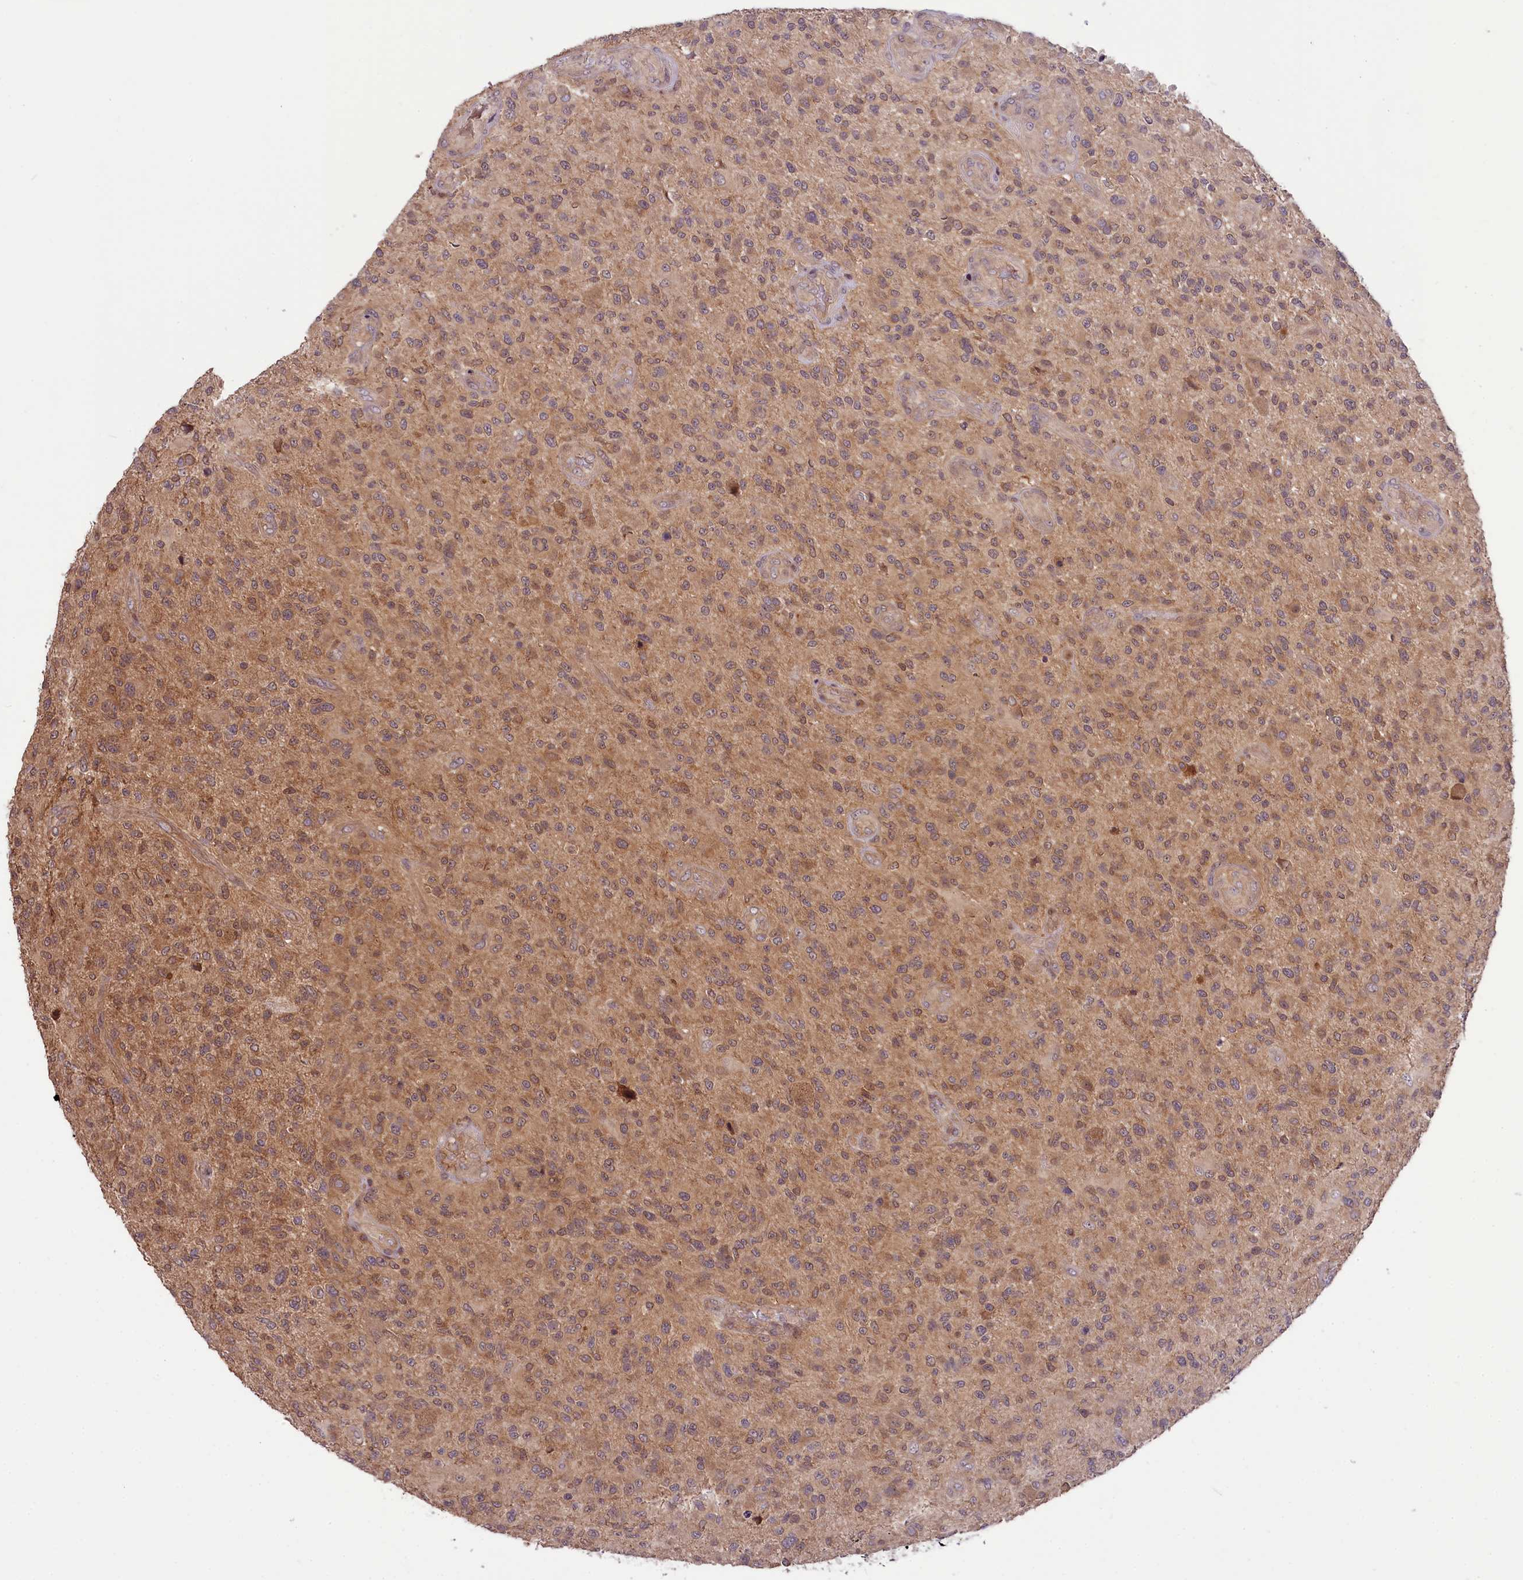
{"staining": {"intensity": "weak", "quantity": "<25%", "location": "cytoplasmic/membranous"}, "tissue": "glioma", "cell_type": "Tumor cells", "image_type": "cancer", "snomed": [{"axis": "morphology", "description": "Glioma, malignant, High grade"}, {"axis": "topography", "description": "Brain"}], "caption": "DAB (3,3'-diaminobenzidine) immunohistochemical staining of malignant glioma (high-grade) reveals no significant positivity in tumor cells. (Stains: DAB (3,3'-diaminobenzidine) IHC with hematoxylin counter stain, Microscopy: brightfield microscopy at high magnification).", "gene": "RIC8A", "patient": {"sex": "male", "age": 47}}